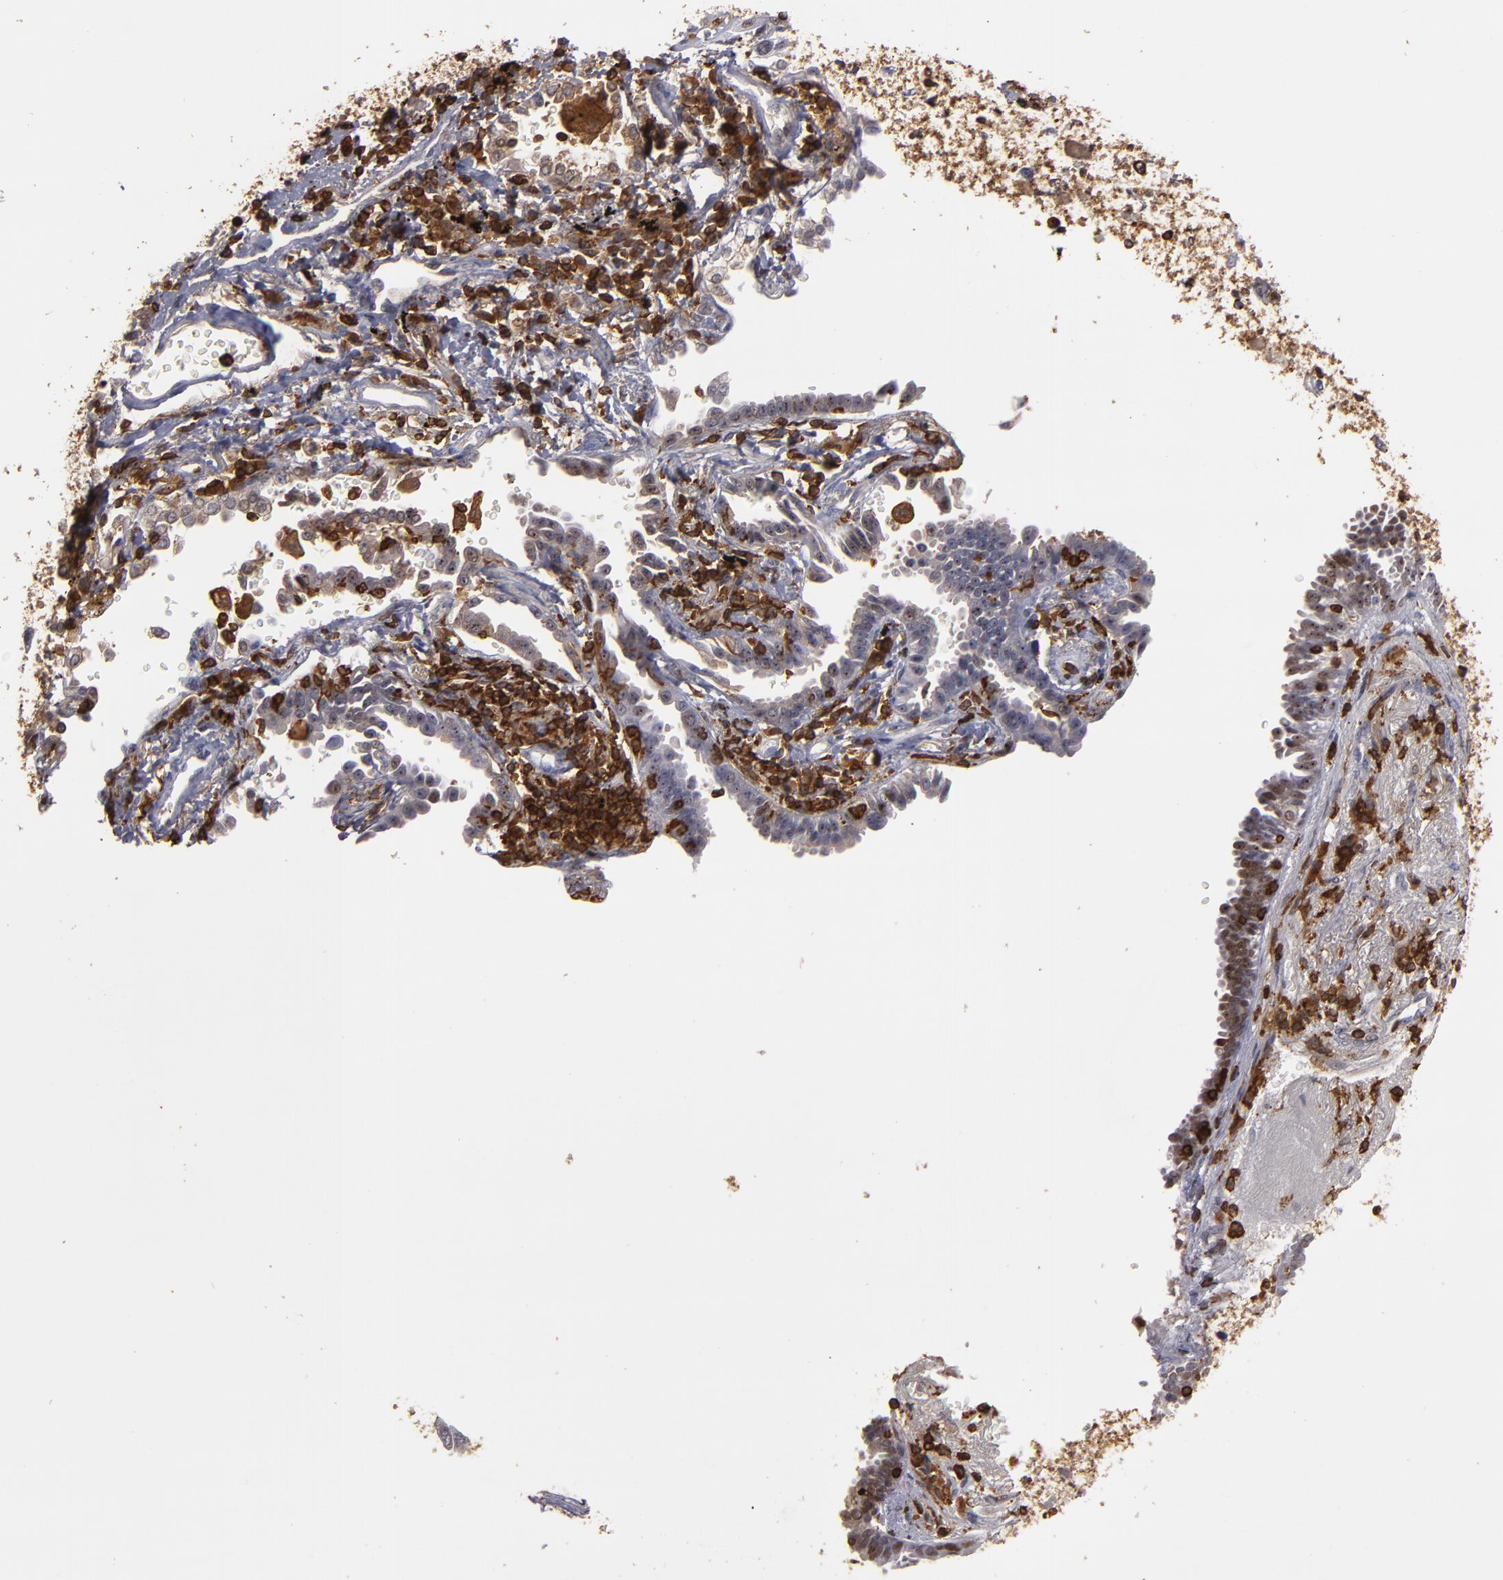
{"staining": {"intensity": "moderate", "quantity": ">75%", "location": "nuclear"}, "tissue": "lung cancer", "cell_type": "Tumor cells", "image_type": "cancer", "snomed": [{"axis": "morphology", "description": "Adenocarcinoma, NOS"}, {"axis": "topography", "description": "Lung"}], "caption": "High-power microscopy captured an immunohistochemistry image of lung cancer, revealing moderate nuclear expression in approximately >75% of tumor cells. The staining was performed using DAB (3,3'-diaminobenzidine), with brown indicating positive protein expression. Nuclei are stained blue with hematoxylin.", "gene": "WAS", "patient": {"sex": "female", "age": 64}}